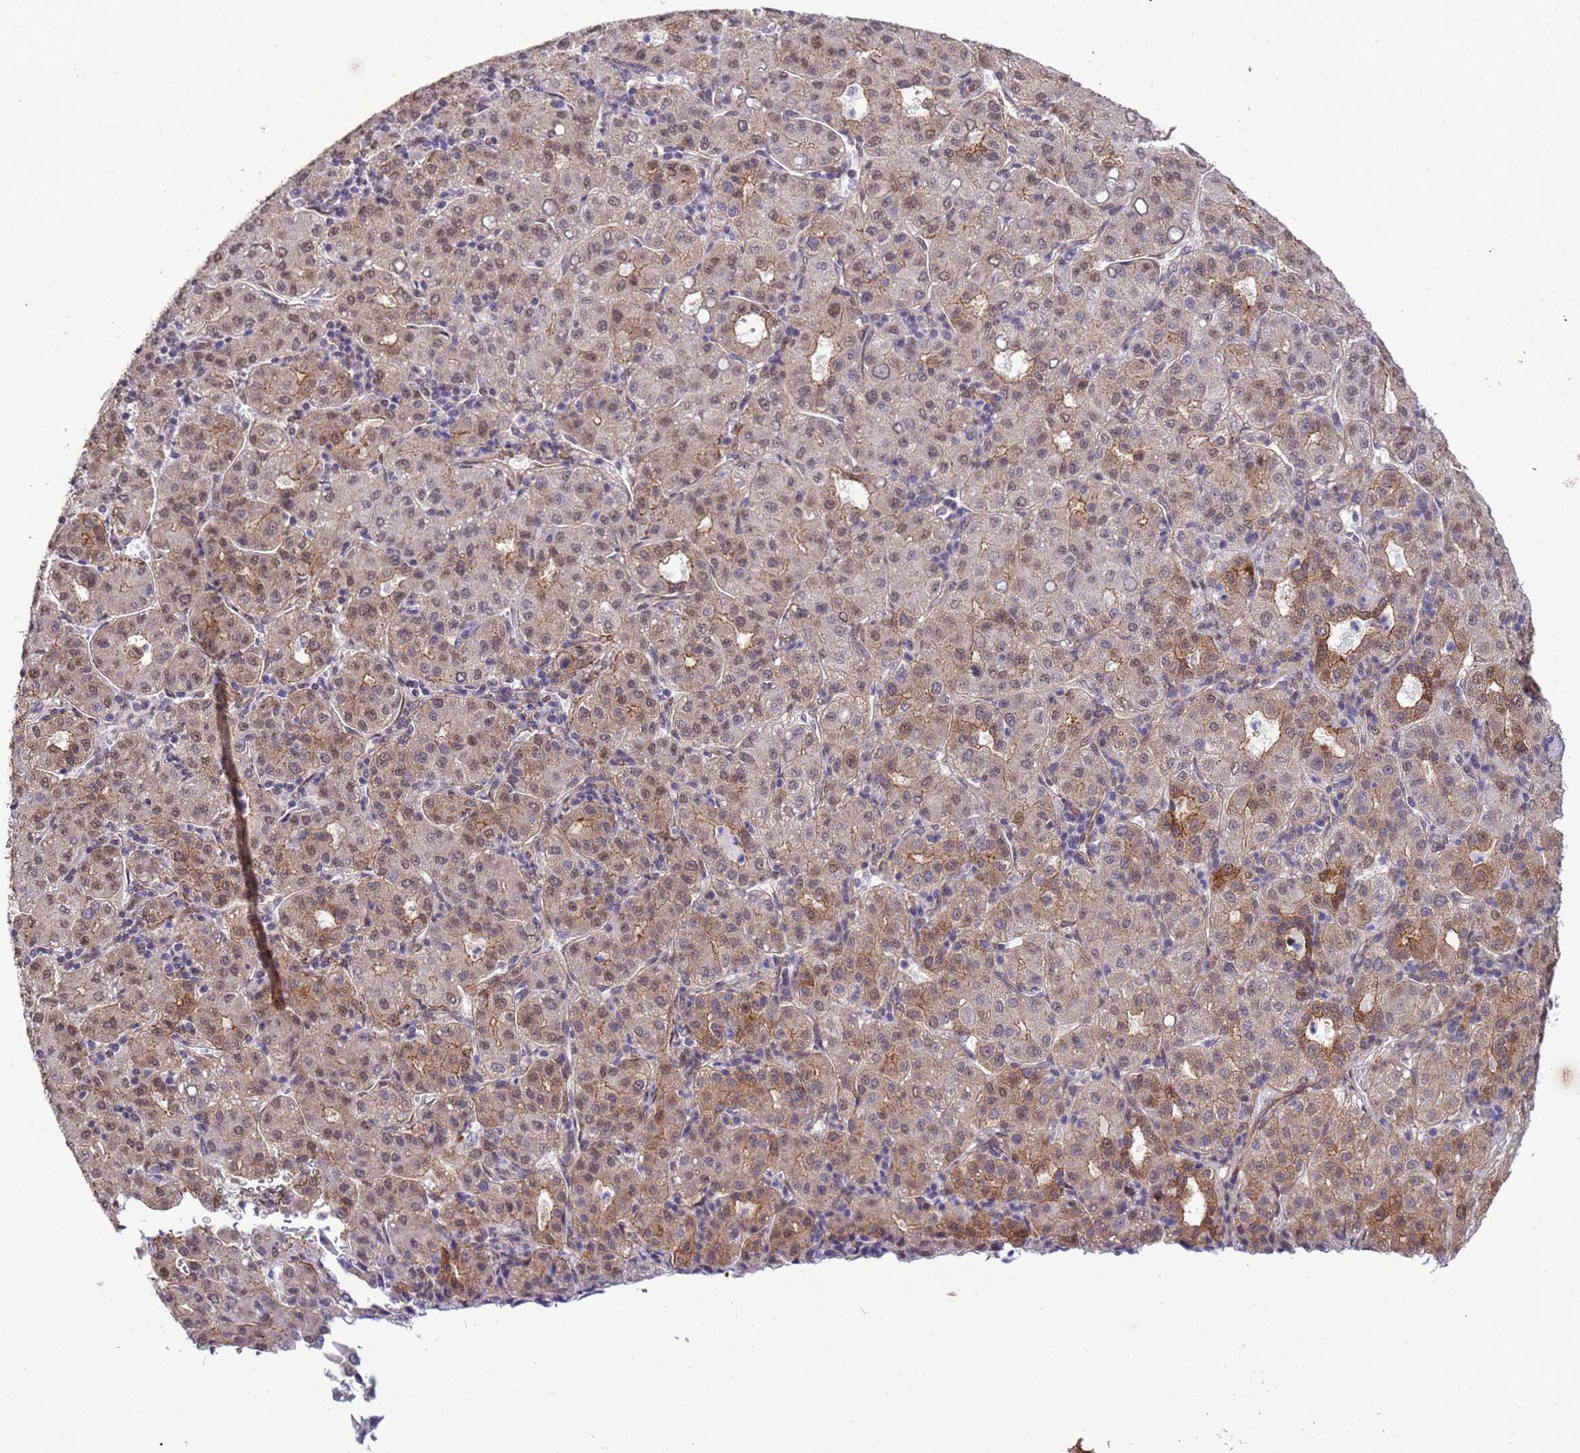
{"staining": {"intensity": "moderate", "quantity": ">75%", "location": "cytoplasmic/membranous,nuclear"}, "tissue": "liver cancer", "cell_type": "Tumor cells", "image_type": "cancer", "snomed": [{"axis": "morphology", "description": "Carcinoma, Hepatocellular, NOS"}, {"axis": "topography", "description": "Liver"}], "caption": "IHC (DAB (3,3'-diaminobenzidine)) staining of liver cancer (hepatocellular carcinoma) demonstrates moderate cytoplasmic/membranous and nuclear protein expression in approximately >75% of tumor cells. (brown staining indicates protein expression, while blue staining denotes nuclei).", "gene": "TRIP6", "patient": {"sex": "male", "age": 65}}